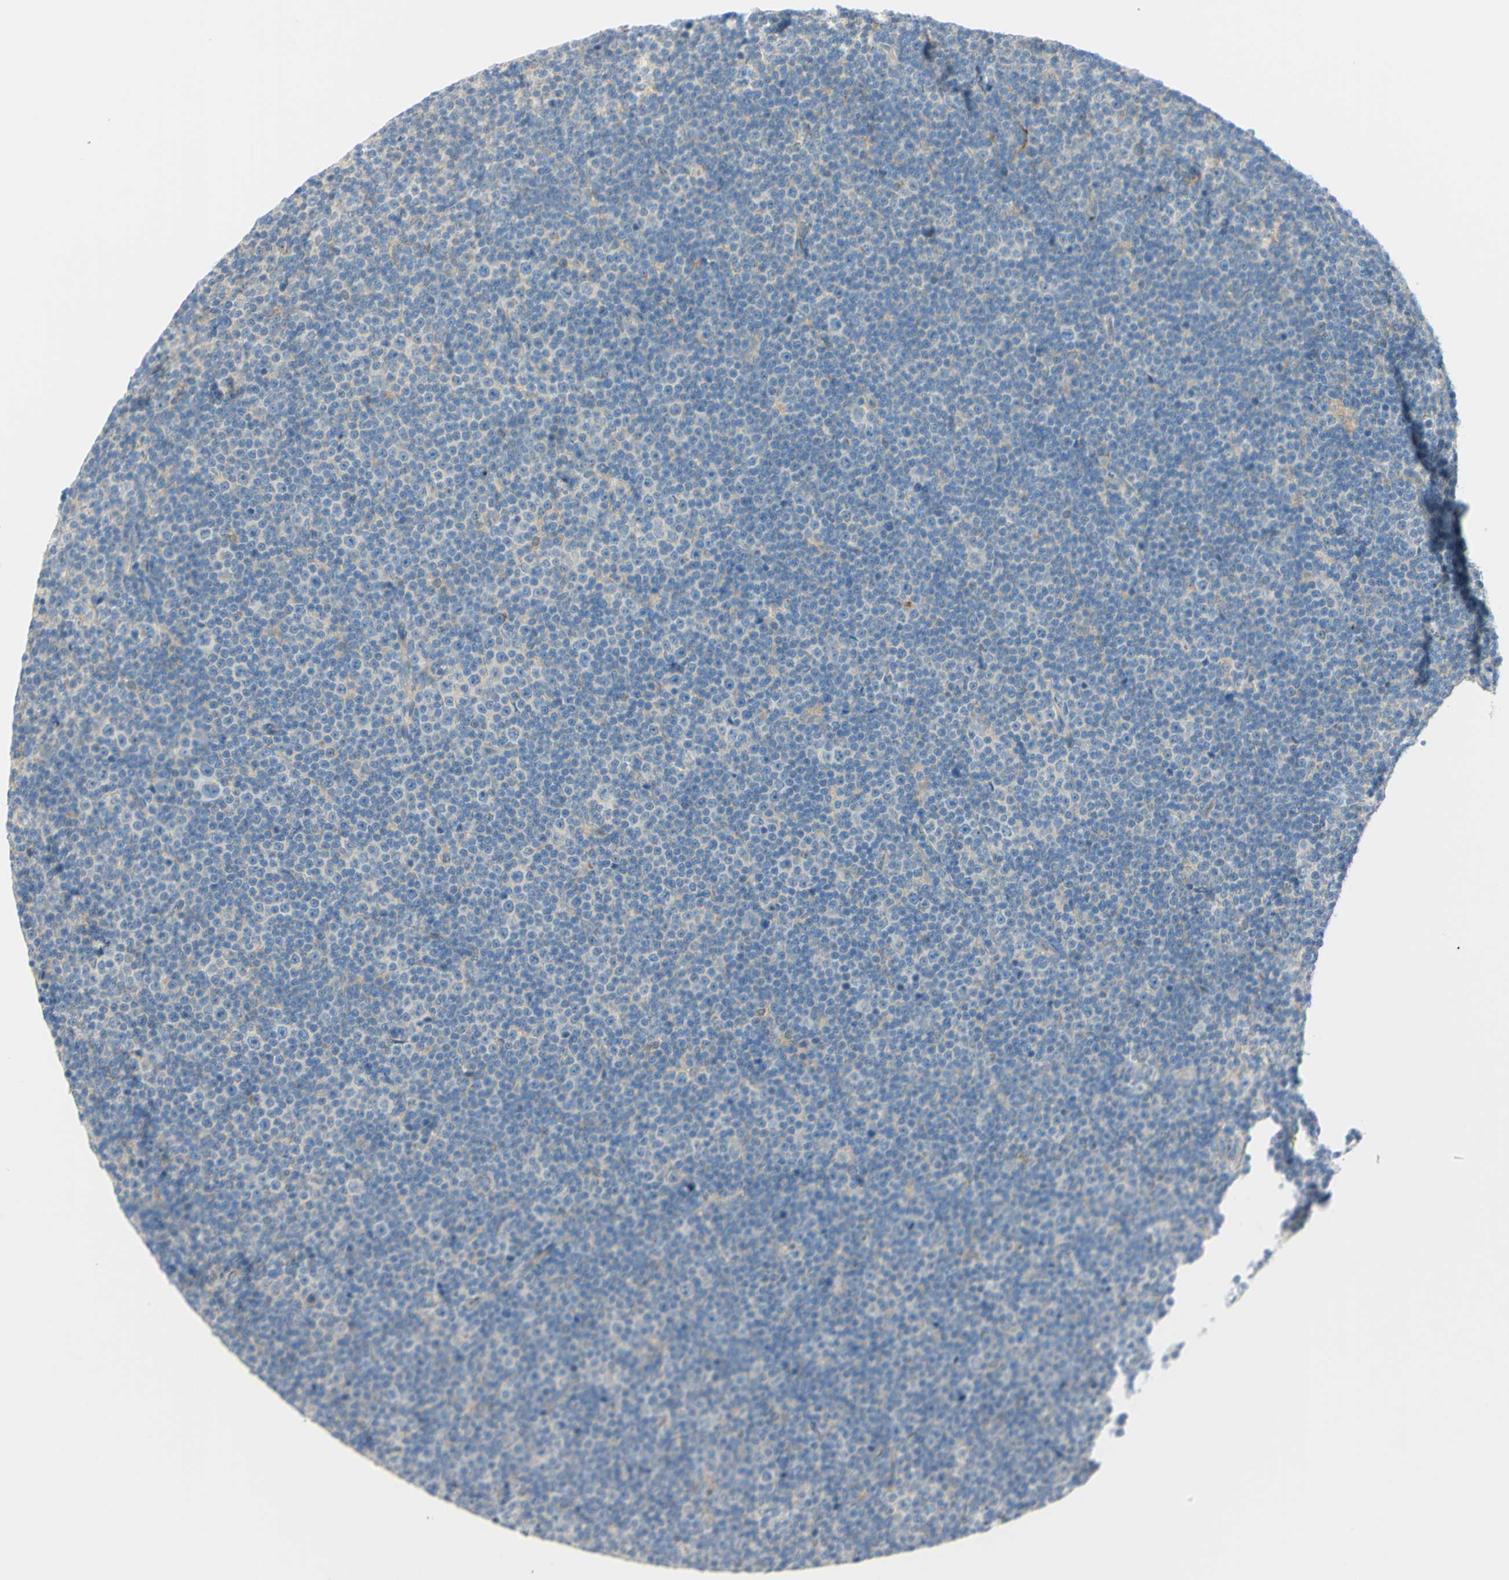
{"staining": {"intensity": "negative", "quantity": "none", "location": "none"}, "tissue": "lymphoma", "cell_type": "Tumor cells", "image_type": "cancer", "snomed": [{"axis": "morphology", "description": "Malignant lymphoma, non-Hodgkin's type, Low grade"}, {"axis": "topography", "description": "Lymph node"}], "caption": "The photomicrograph exhibits no staining of tumor cells in malignant lymphoma, non-Hodgkin's type (low-grade).", "gene": "GCNT3", "patient": {"sex": "female", "age": 67}}